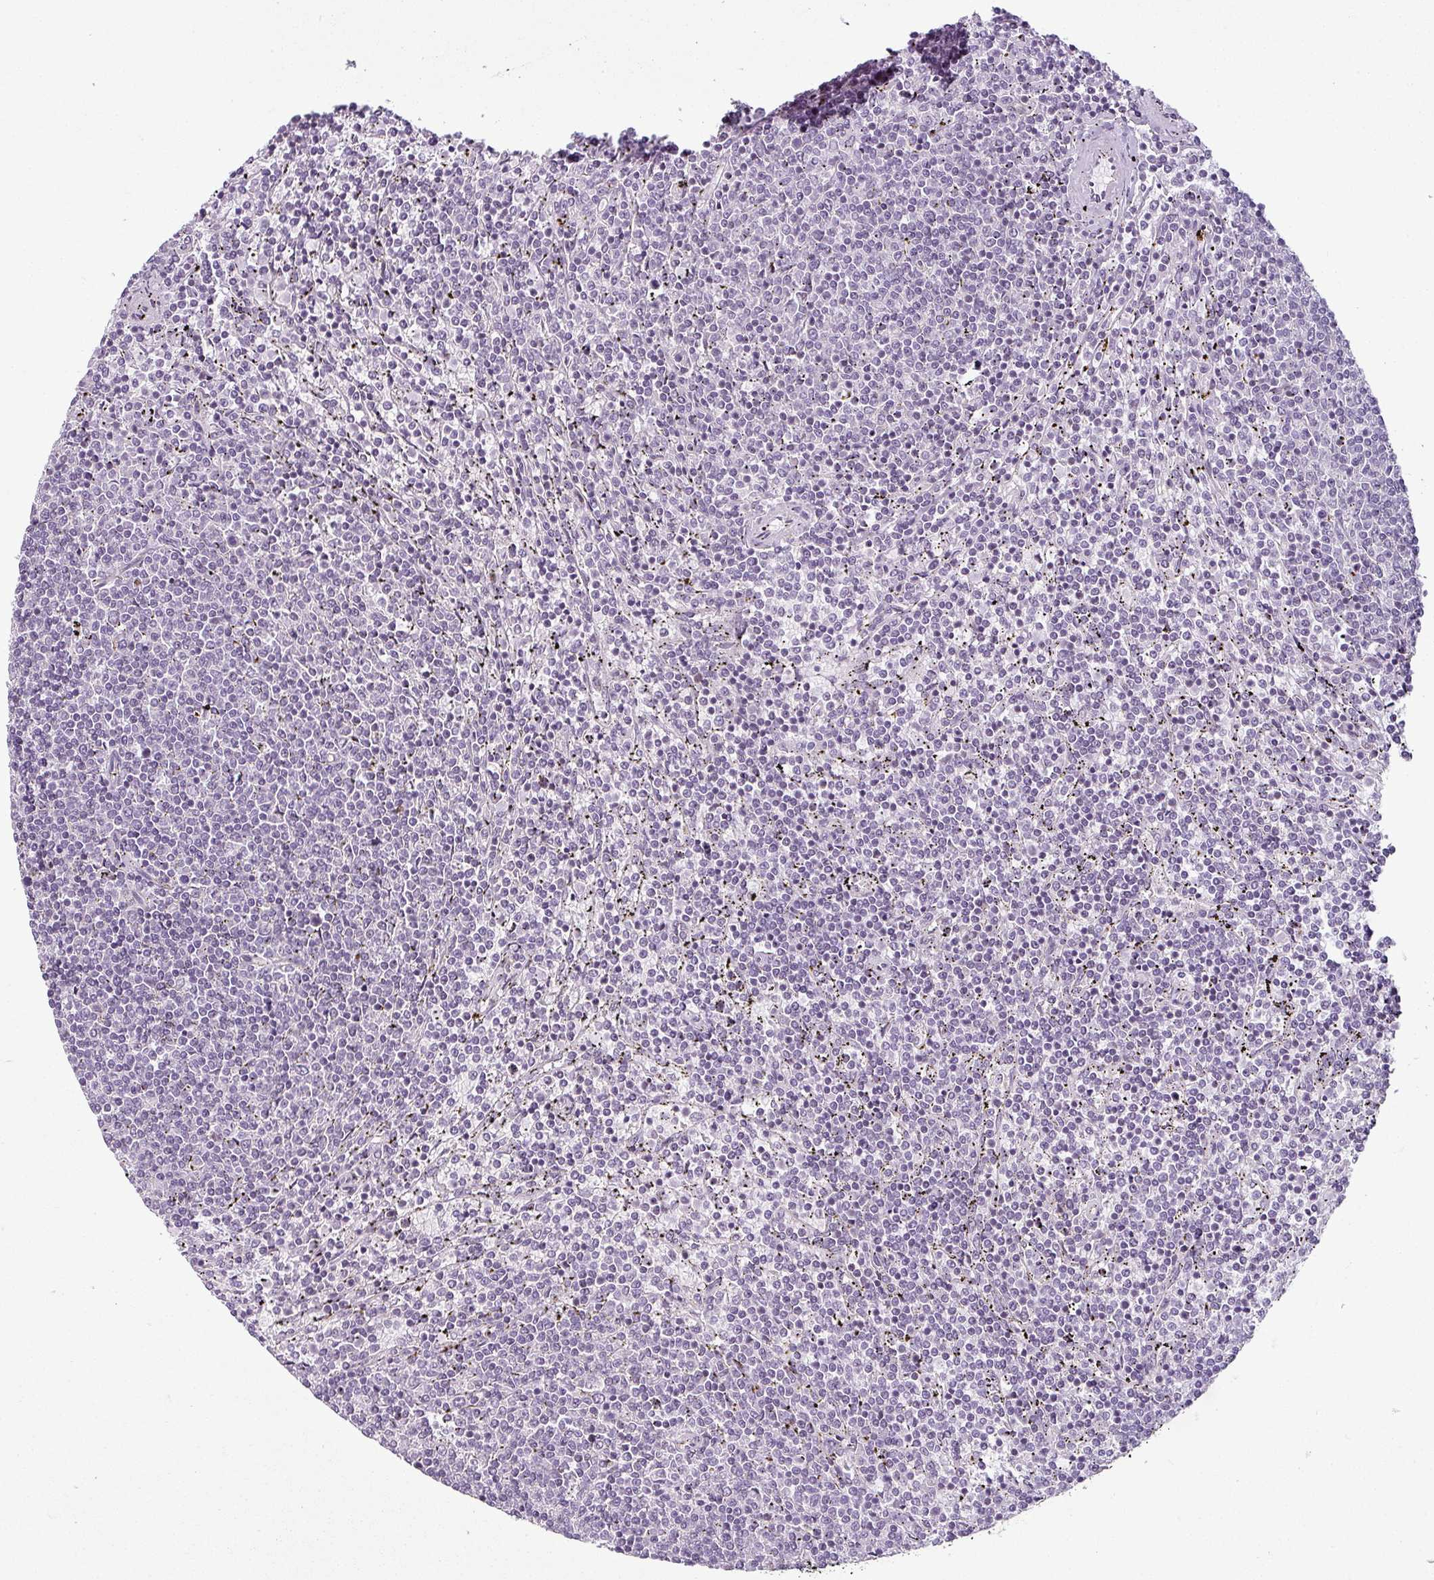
{"staining": {"intensity": "negative", "quantity": "none", "location": "none"}, "tissue": "lymphoma", "cell_type": "Tumor cells", "image_type": "cancer", "snomed": [{"axis": "morphology", "description": "Malignant lymphoma, non-Hodgkin's type, Low grade"}, {"axis": "topography", "description": "Spleen"}], "caption": "High power microscopy micrograph of an IHC image of lymphoma, revealing no significant expression in tumor cells.", "gene": "OR52D1", "patient": {"sex": "female", "age": 50}}